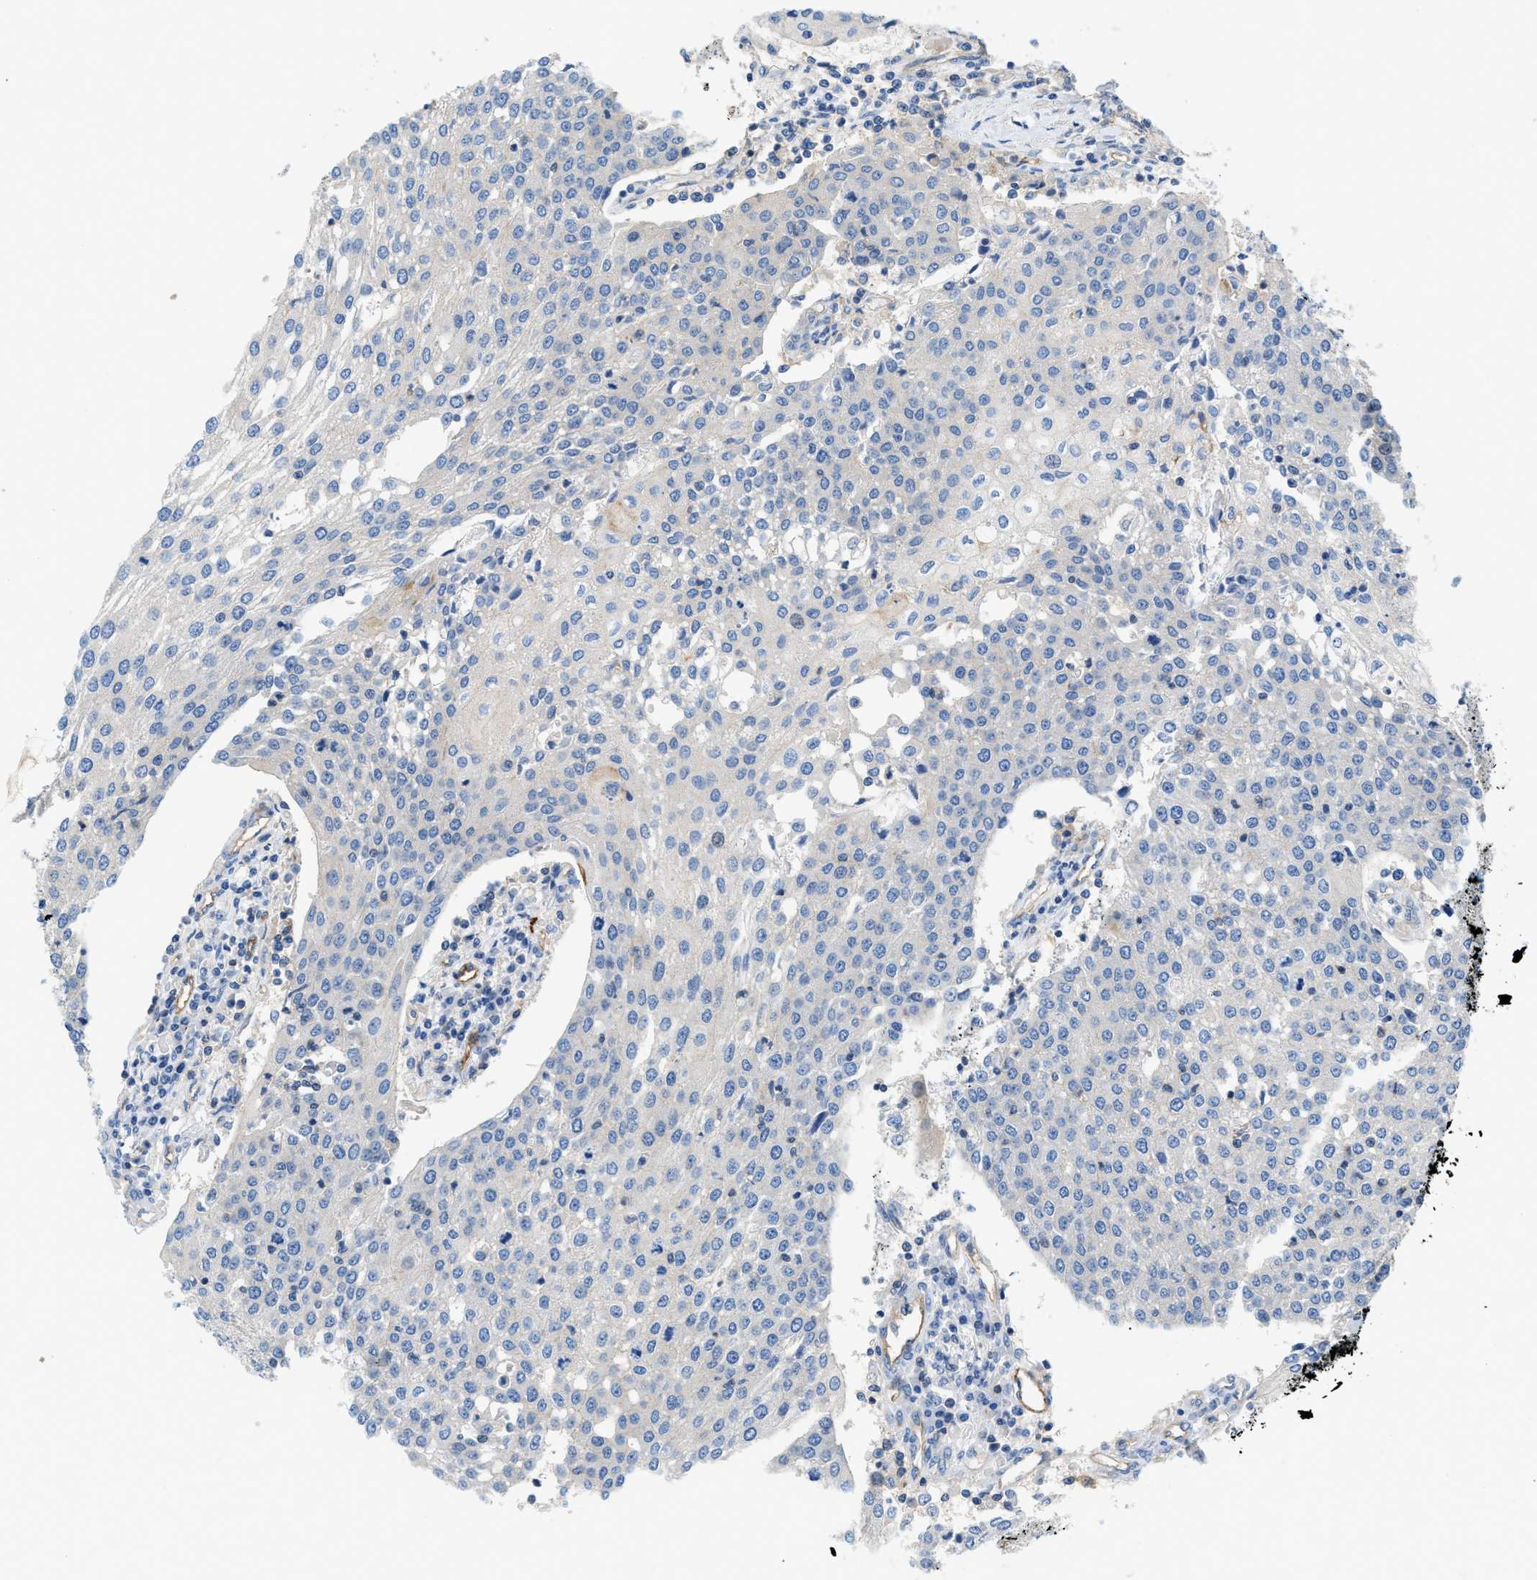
{"staining": {"intensity": "negative", "quantity": "none", "location": "none"}, "tissue": "urothelial cancer", "cell_type": "Tumor cells", "image_type": "cancer", "snomed": [{"axis": "morphology", "description": "Urothelial carcinoma, High grade"}, {"axis": "topography", "description": "Urinary bladder"}], "caption": "Immunohistochemistry image of human high-grade urothelial carcinoma stained for a protein (brown), which shows no staining in tumor cells.", "gene": "ORAI1", "patient": {"sex": "female", "age": 85}}